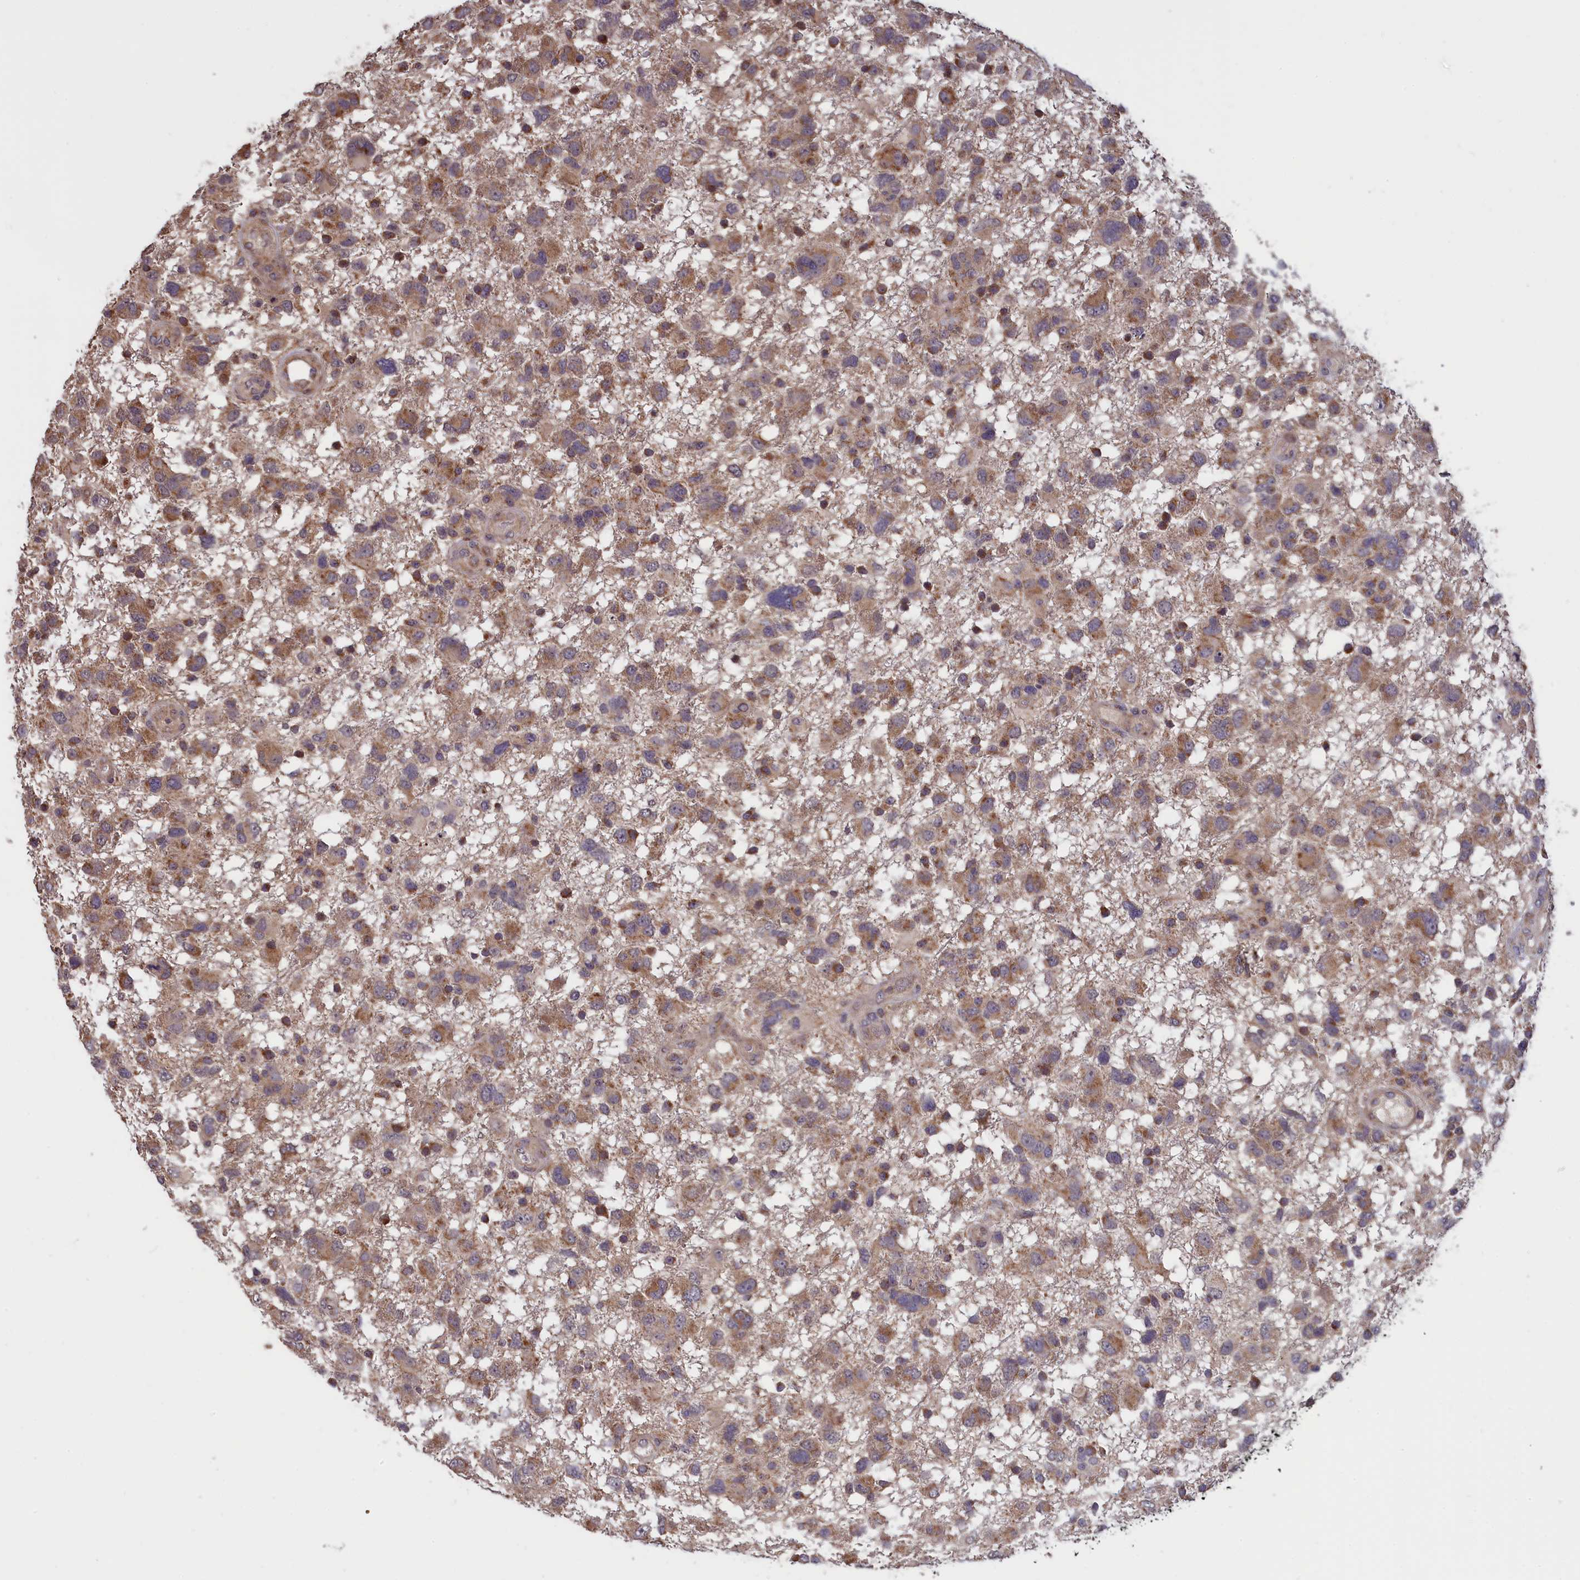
{"staining": {"intensity": "moderate", "quantity": ">75%", "location": "cytoplasmic/membranous"}, "tissue": "glioma", "cell_type": "Tumor cells", "image_type": "cancer", "snomed": [{"axis": "morphology", "description": "Glioma, malignant, High grade"}, {"axis": "topography", "description": "Brain"}], "caption": "This photomicrograph shows IHC staining of high-grade glioma (malignant), with medium moderate cytoplasmic/membranous expression in approximately >75% of tumor cells.", "gene": "EPB41L4B", "patient": {"sex": "male", "age": 61}}